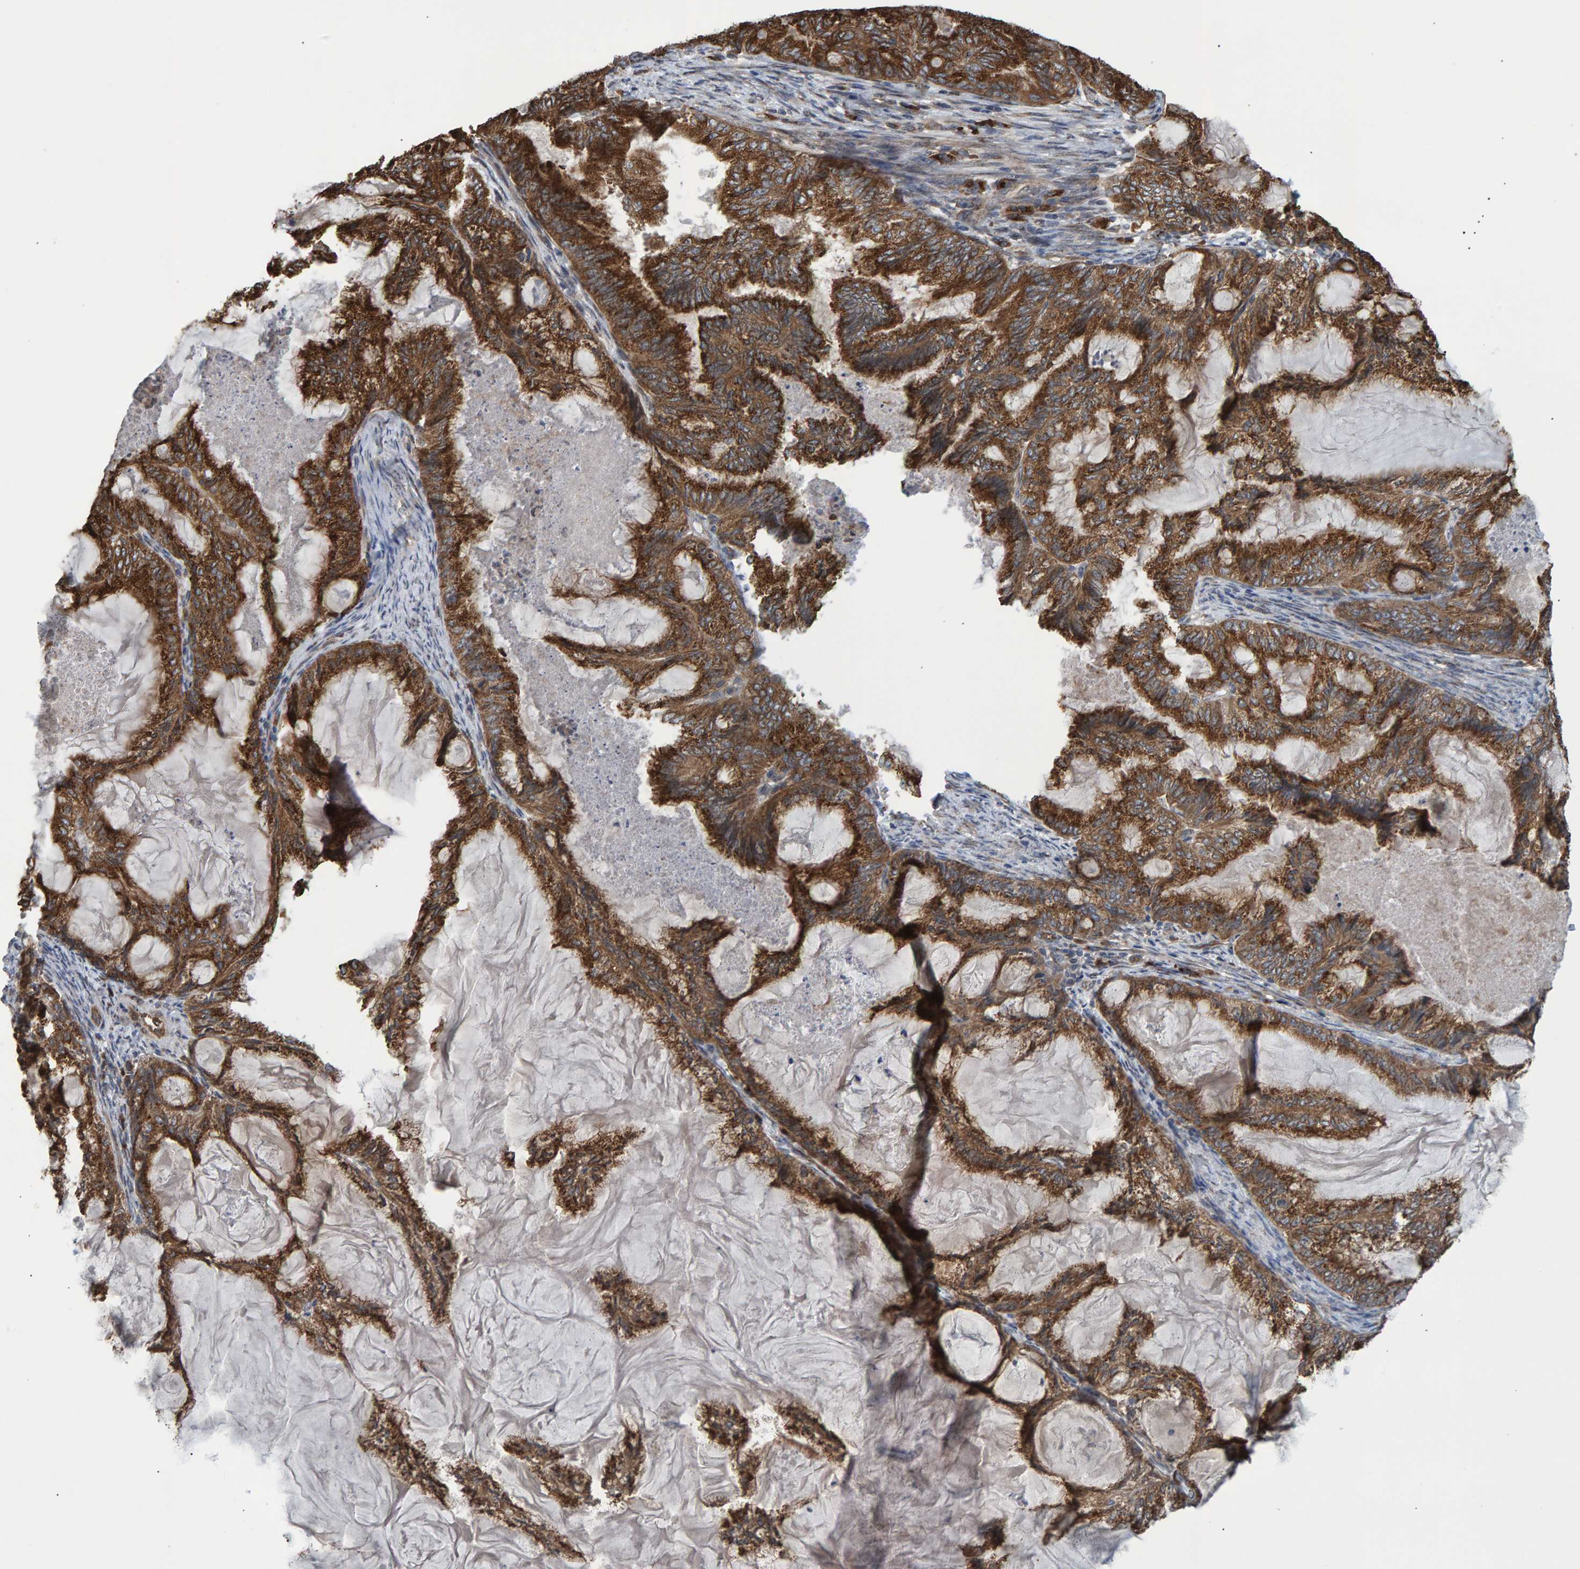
{"staining": {"intensity": "strong", "quantity": ">75%", "location": "cytoplasmic/membranous"}, "tissue": "endometrial cancer", "cell_type": "Tumor cells", "image_type": "cancer", "snomed": [{"axis": "morphology", "description": "Adenocarcinoma, NOS"}, {"axis": "topography", "description": "Endometrium"}], "caption": "A micrograph of endometrial cancer (adenocarcinoma) stained for a protein reveals strong cytoplasmic/membranous brown staining in tumor cells. (Stains: DAB (3,3'-diaminobenzidine) in brown, nuclei in blue, Microscopy: brightfield microscopy at high magnification).", "gene": "FAM117A", "patient": {"sex": "female", "age": 86}}